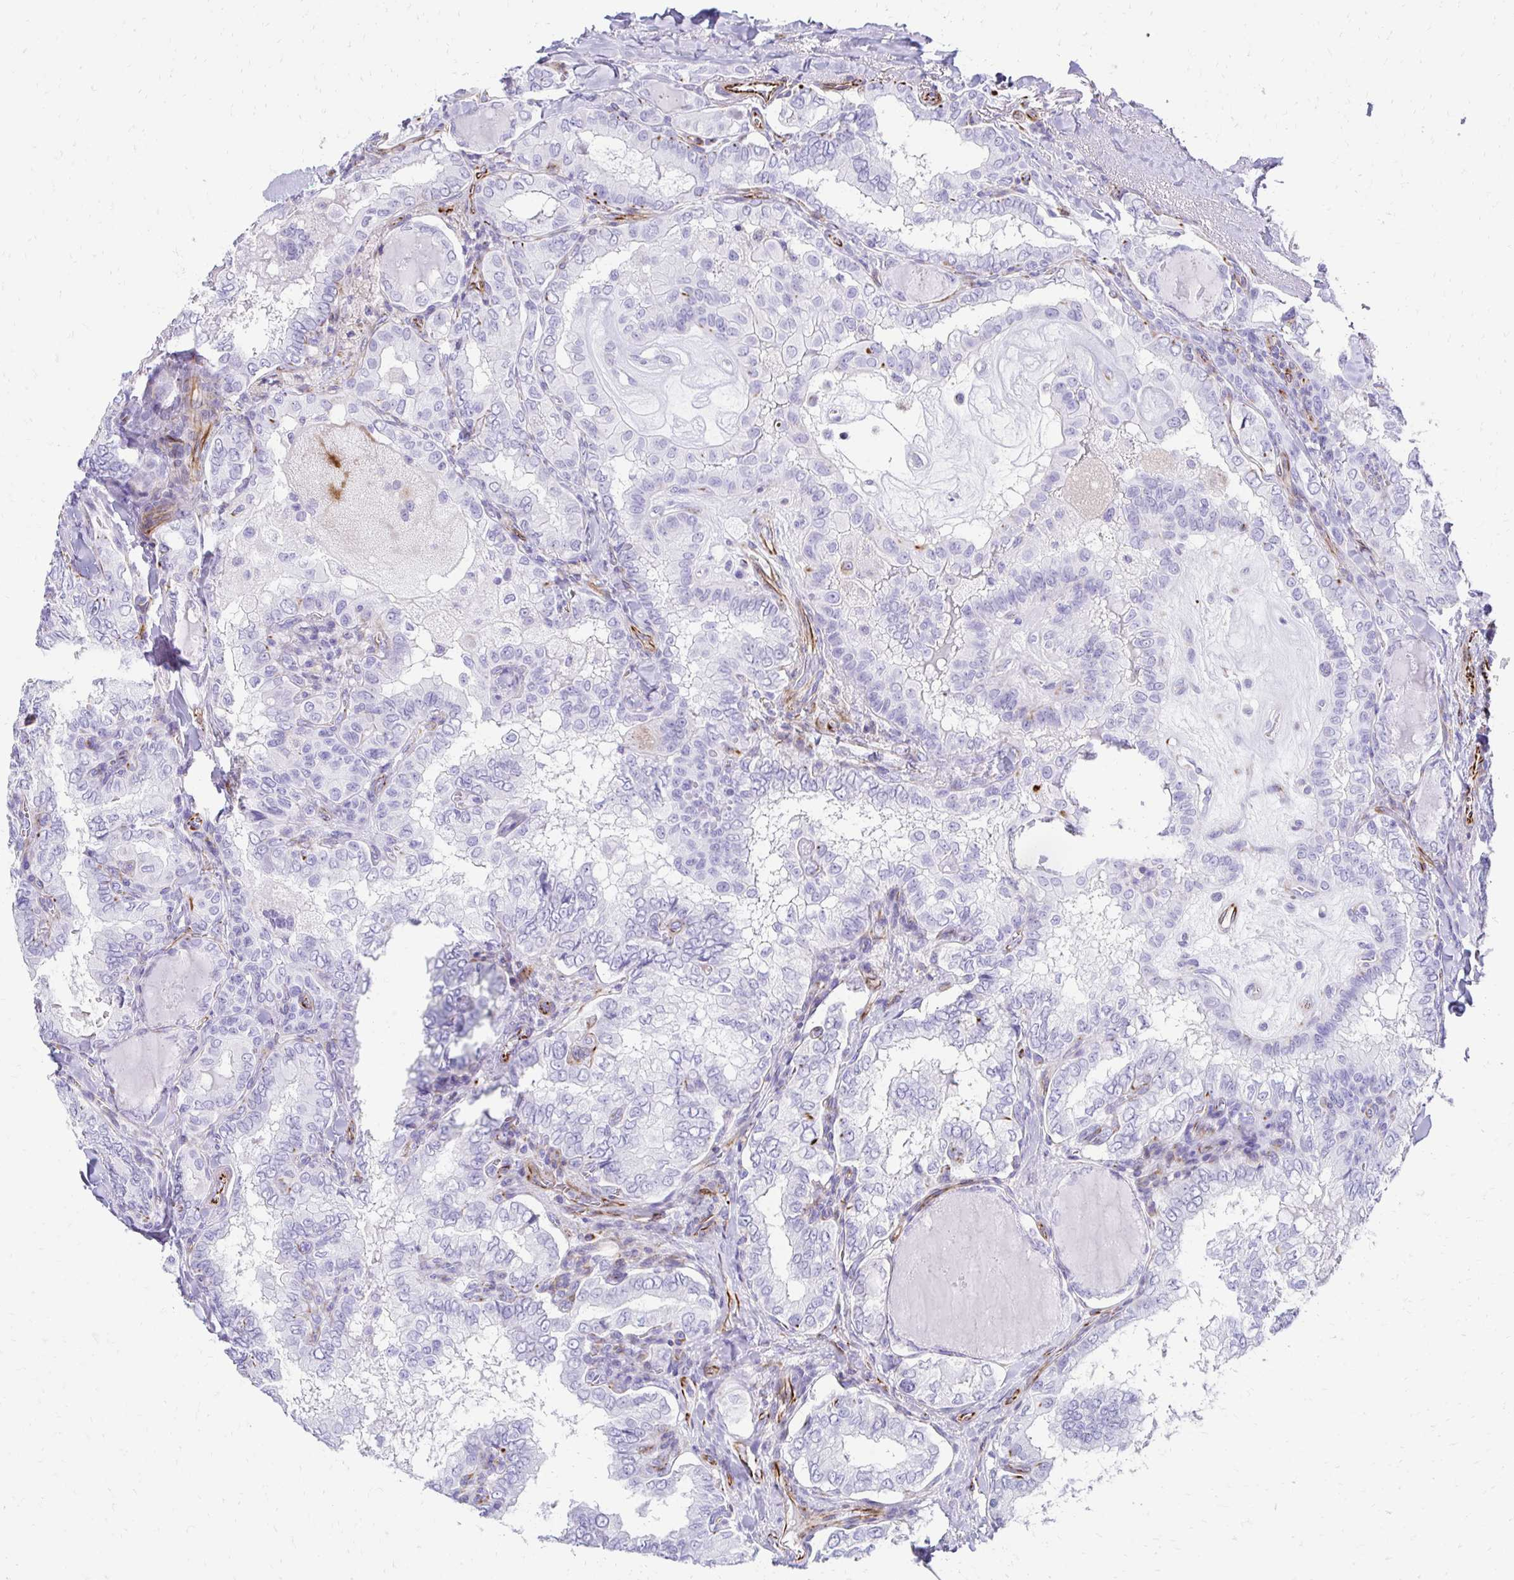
{"staining": {"intensity": "negative", "quantity": "none", "location": "none"}, "tissue": "thyroid cancer", "cell_type": "Tumor cells", "image_type": "cancer", "snomed": [{"axis": "morphology", "description": "Papillary adenocarcinoma, NOS"}, {"axis": "topography", "description": "Thyroid gland"}], "caption": "This is an immunohistochemistry (IHC) photomicrograph of human thyroid papillary adenocarcinoma. There is no staining in tumor cells.", "gene": "TMEM54", "patient": {"sex": "female", "age": 75}}